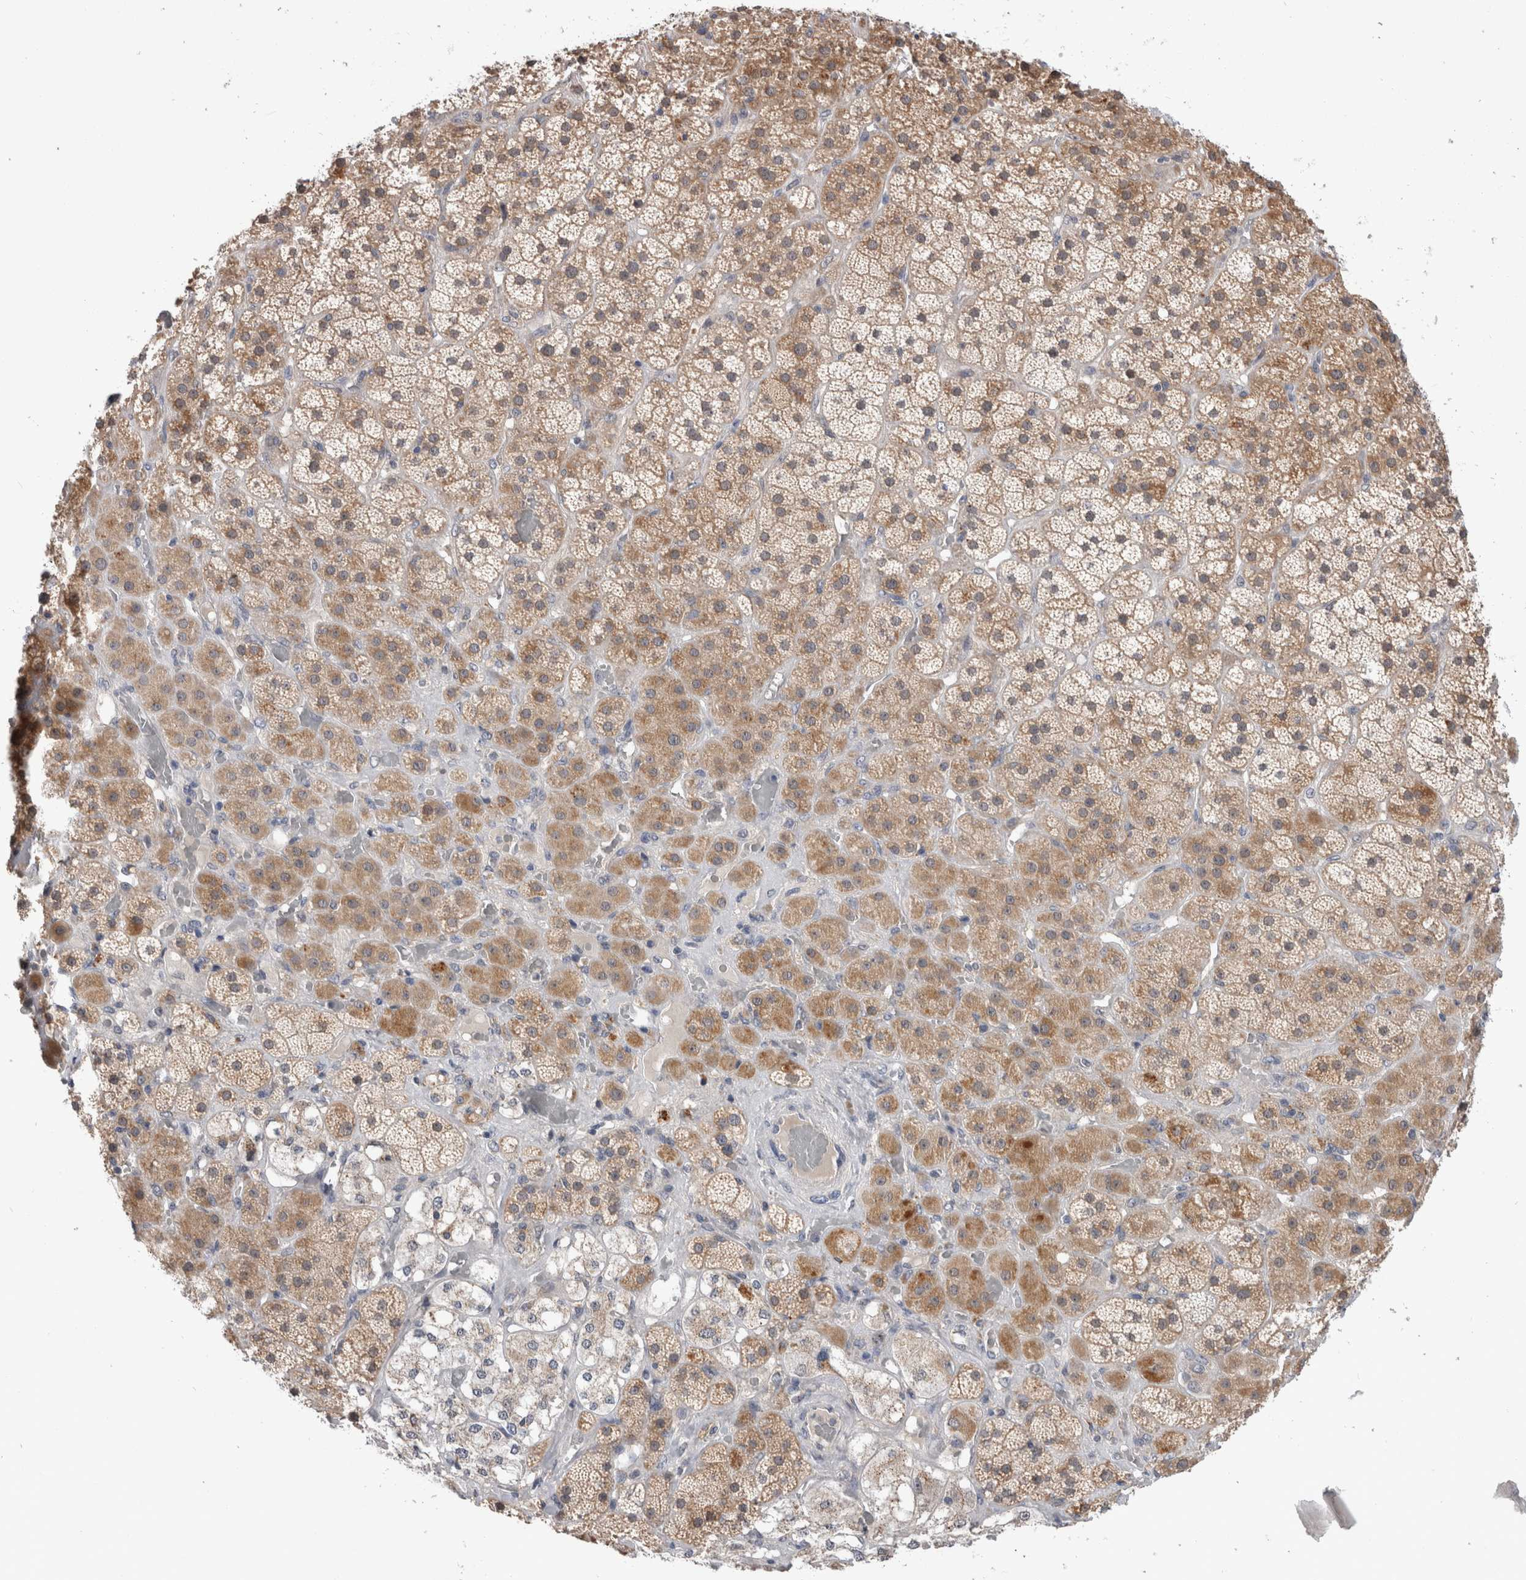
{"staining": {"intensity": "moderate", "quantity": ">75%", "location": "cytoplasmic/membranous"}, "tissue": "adrenal gland", "cell_type": "Glandular cells", "image_type": "normal", "snomed": [{"axis": "morphology", "description": "Normal tissue, NOS"}, {"axis": "topography", "description": "Adrenal gland"}], "caption": "A histopathology image showing moderate cytoplasmic/membranous positivity in approximately >75% of glandular cells in unremarkable adrenal gland, as visualized by brown immunohistochemical staining.", "gene": "MRPL37", "patient": {"sex": "male", "age": 57}}